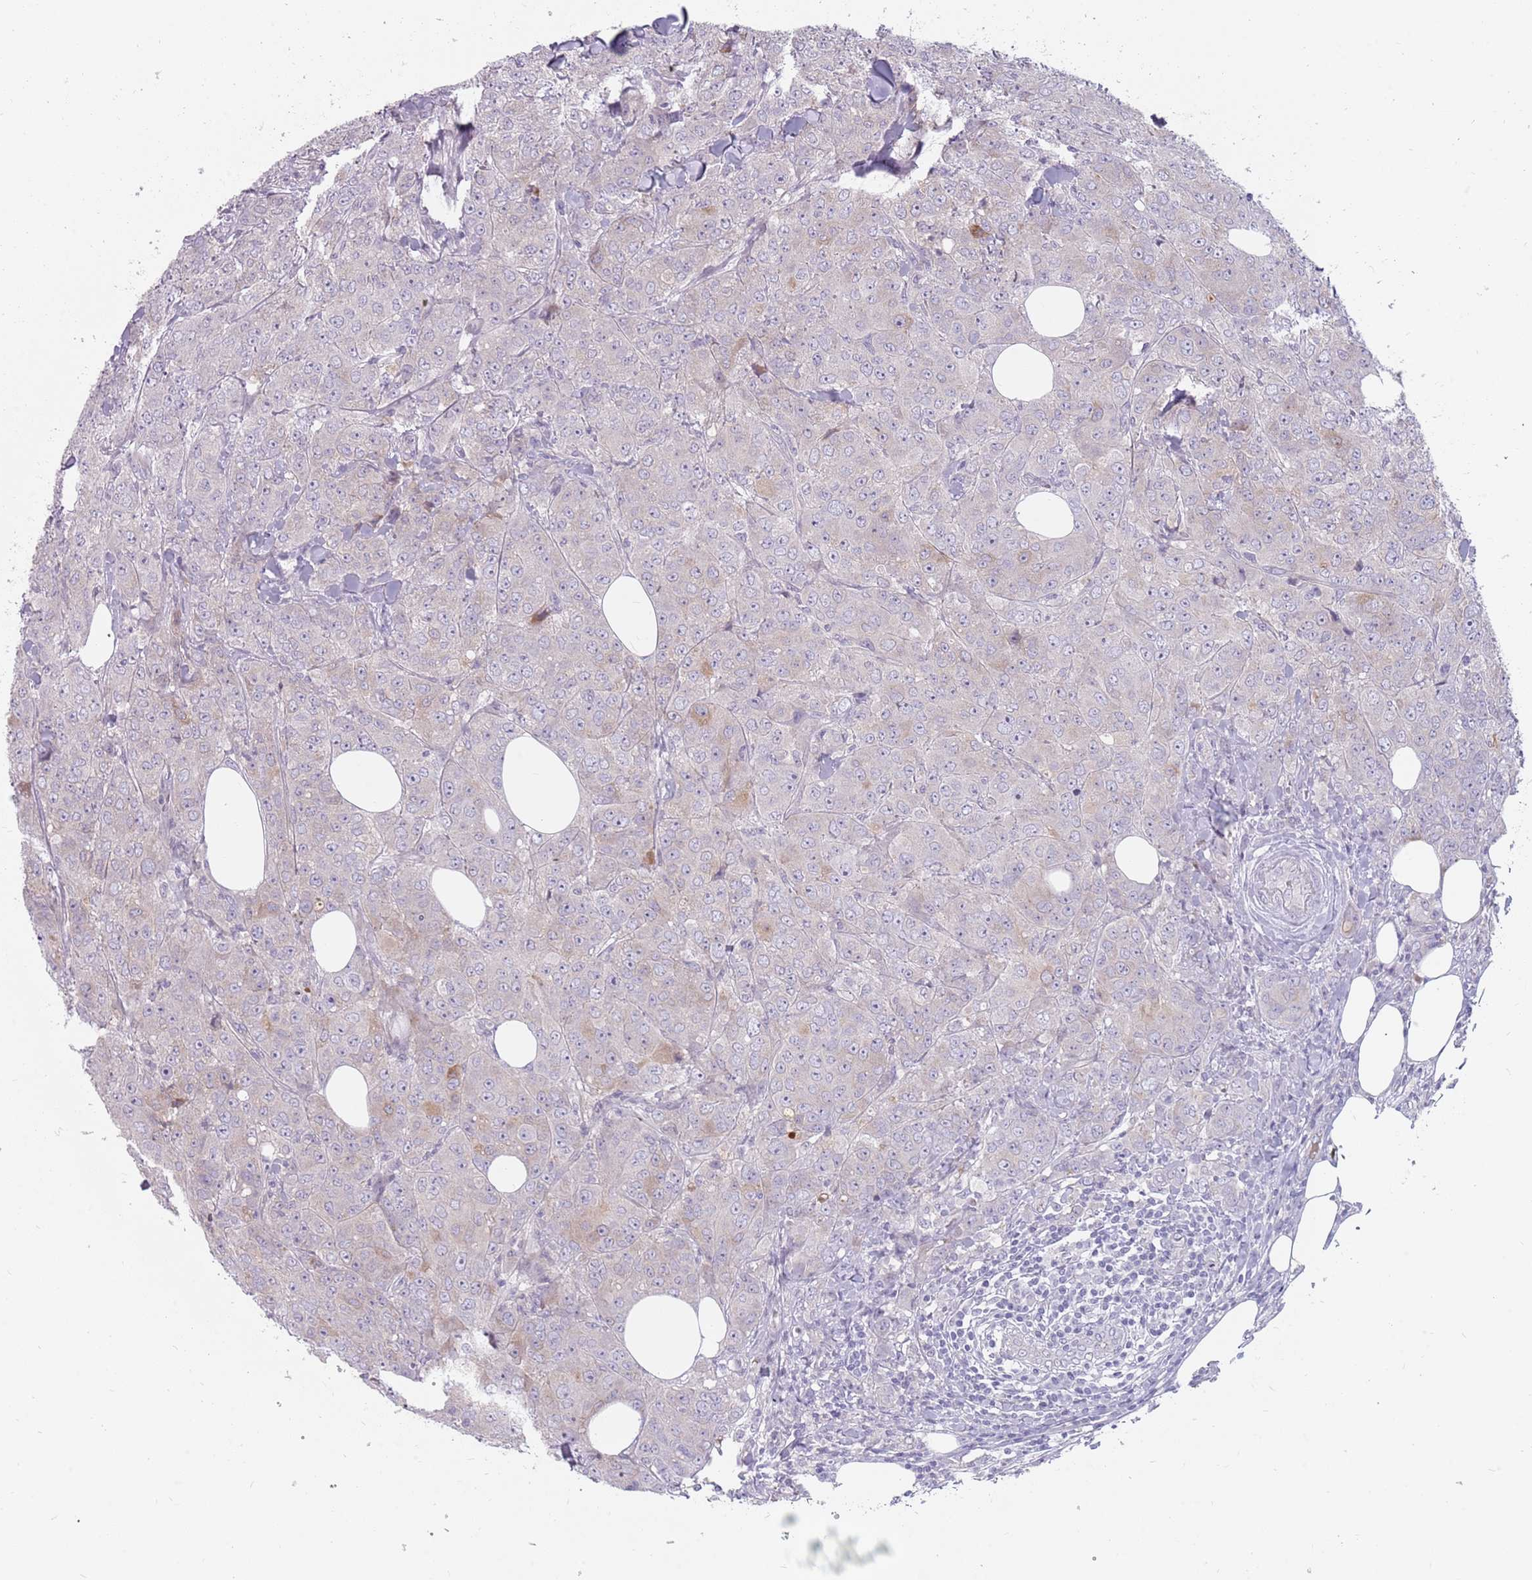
{"staining": {"intensity": "moderate", "quantity": "<25%", "location": "cytoplasmic/membranous"}, "tissue": "breast cancer", "cell_type": "Tumor cells", "image_type": "cancer", "snomed": [{"axis": "morphology", "description": "Duct carcinoma"}, {"axis": "topography", "description": "Breast"}], "caption": "Breast cancer stained with a brown dye displays moderate cytoplasmic/membranous positive positivity in approximately <25% of tumor cells.", "gene": "DDX4", "patient": {"sex": "female", "age": 43}}